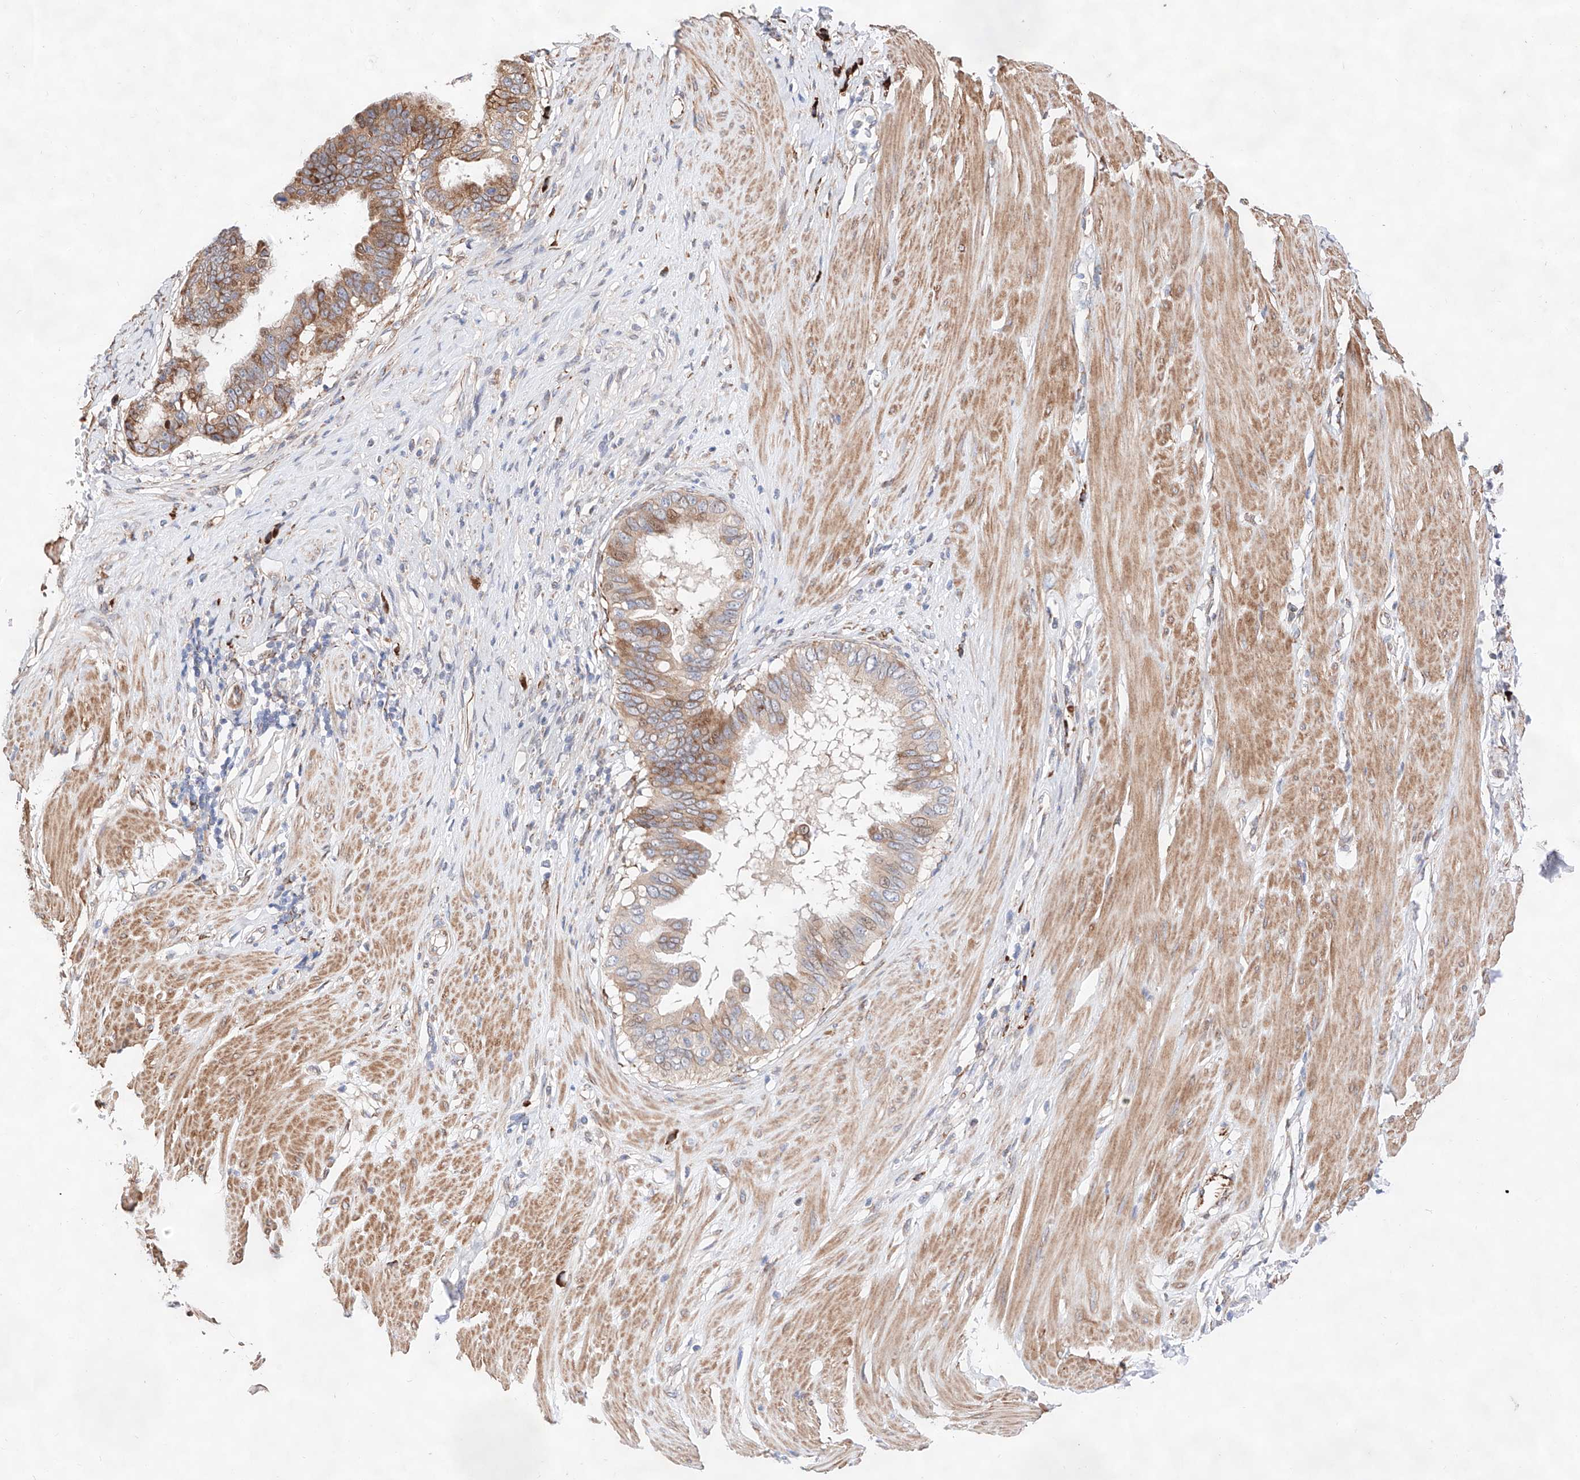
{"staining": {"intensity": "moderate", "quantity": "25%-75%", "location": "cytoplasmic/membranous"}, "tissue": "pancreatic cancer", "cell_type": "Tumor cells", "image_type": "cancer", "snomed": [{"axis": "morphology", "description": "Adenocarcinoma, NOS"}, {"axis": "topography", "description": "Pancreas"}], "caption": "Immunohistochemical staining of pancreatic cancer (adenocarcinoma) shows moderate cytoplasmic/membranous protein staining in approximately 25%-75% of tumor cells. Nuclei are stained in blue.", "gene": "ATP9B", "patient": {"sex": "female", "age": 56}}